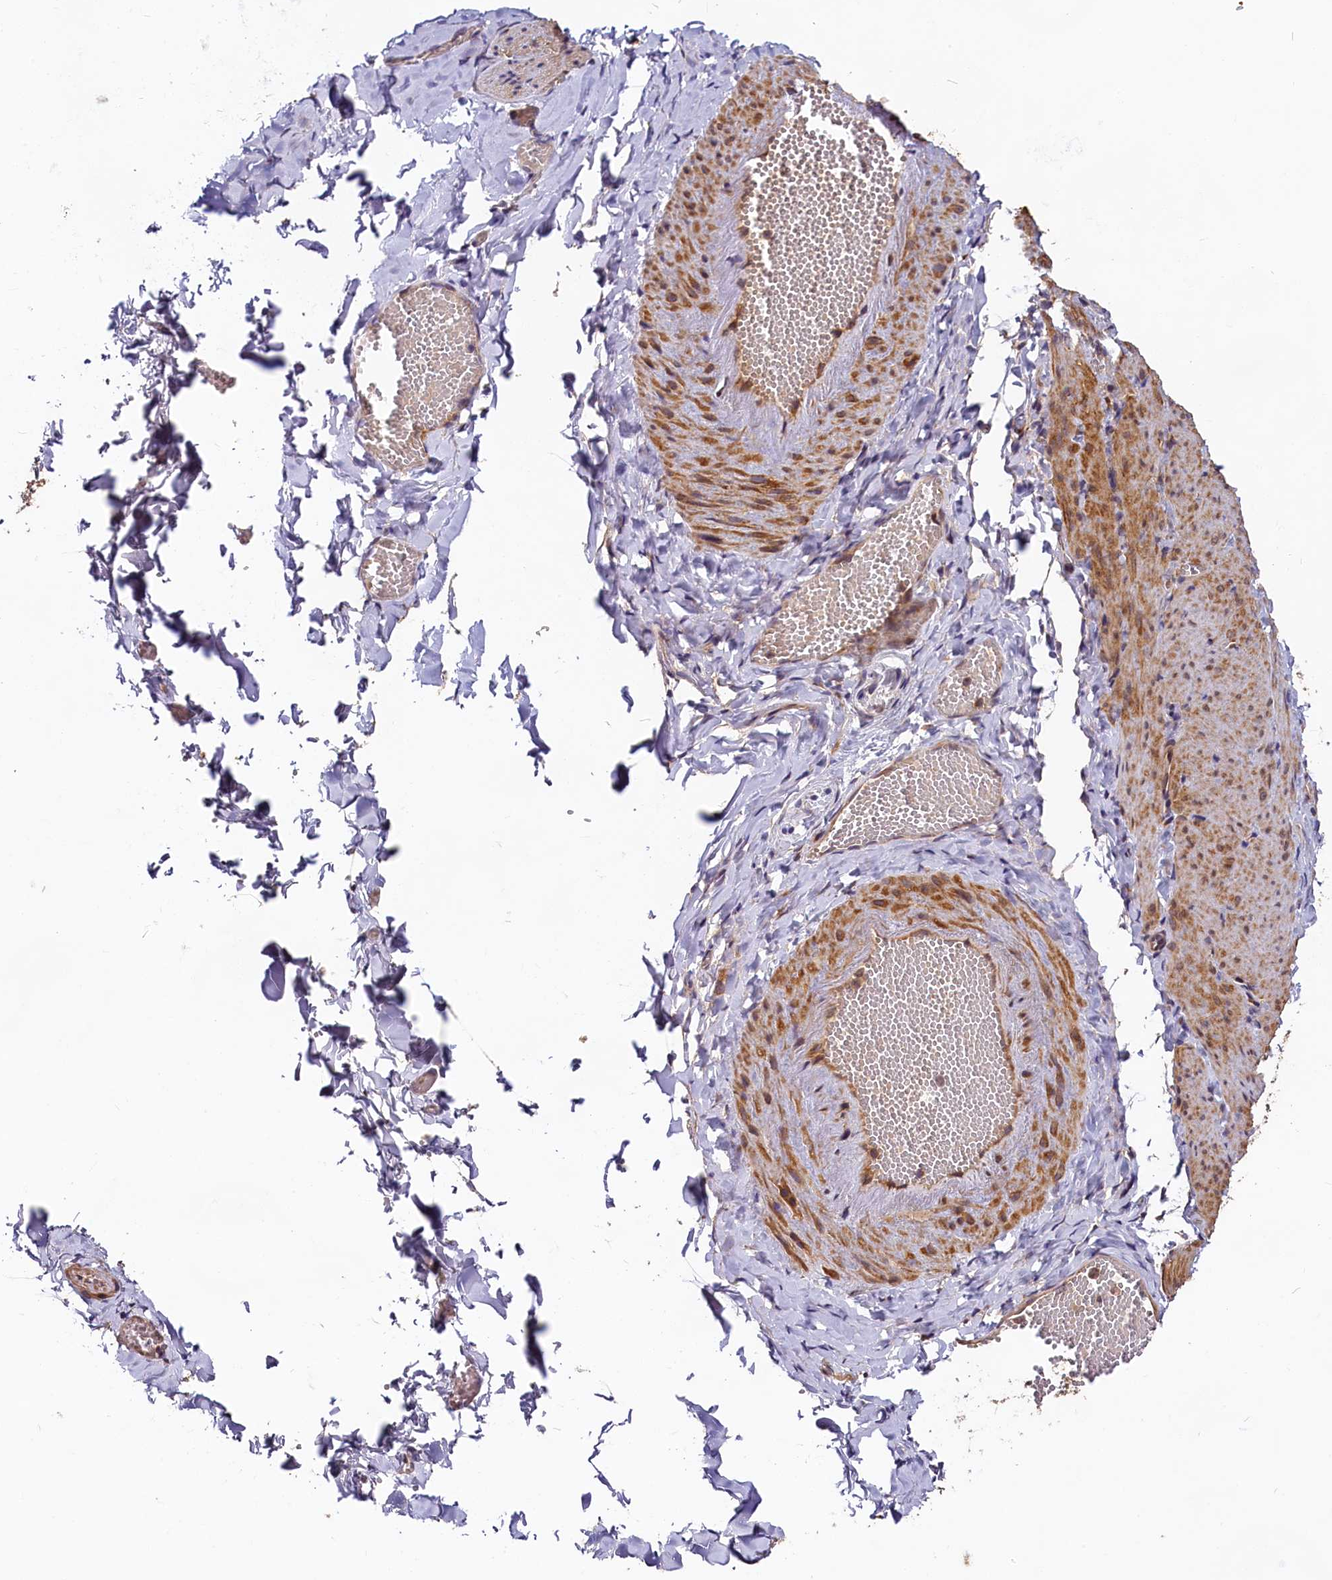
{"staining": {"intensity": "moderate", "quantity": "25%-75%", "location": "cytoplasmic/membranous"}, "tissue": "adipose tissue", "cell_type": "Adipocytes", "image_type": "normal", "snomed": [{"axis": "morphology", "description": "Normal tissue, NOS"}, {"axis": "topography", "description": "Gallbladder"}, {"axis": "topography", "description": "Peripheral nerve tissue"}], "caption": "The micrograph shows staining of unremarkable adipose tissue, revealing moderate cytoplasmic/membranous protein expression (brown color) within adipocytes.", "gene": "HMOX2", "patient": {"sex": "male", "age": 38}}